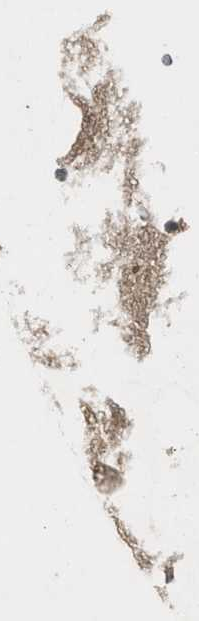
{"staining": {"intensity": "weak", "quantity": ">75%", "location": "cytoplasmic/membranous"}, "tissue": "cerebral cortex", "cell_type": "Endothelial cells", "image_type": "normal", "snomed": [{"axis": "morphology", "description": "Normal tissue, NOS"}, {"axis": "topography", "description": "Cerebral cortex"}], "caption": "Weak cytoplasmic/membranous positivity is appreciated in approximately >75% of endothelial cells in benign cerebral cortex.", "gene": "EPSTI1", "patient": {"sex": "male", "age": 57}}